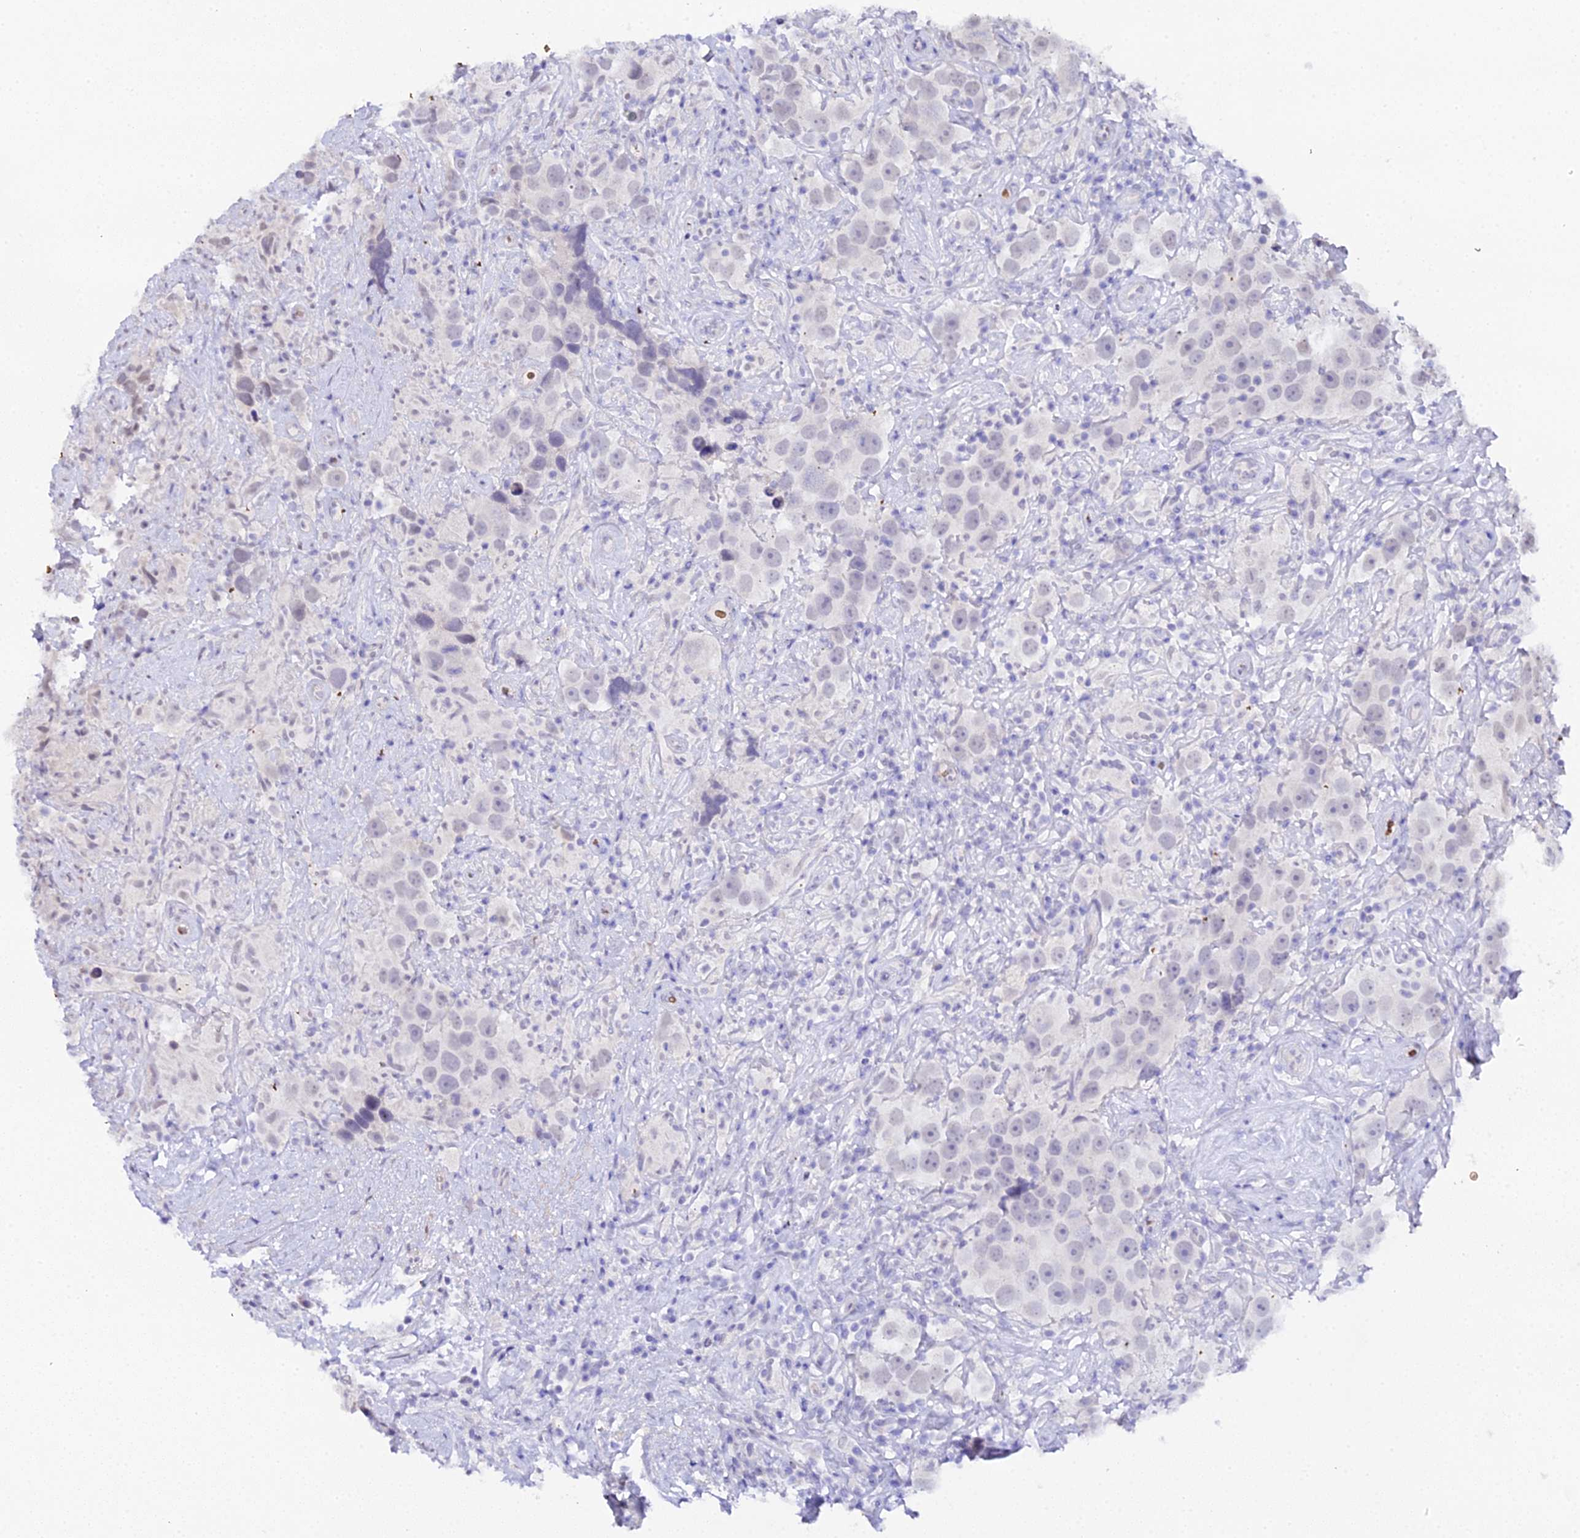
{"staining": {"intensity": "negative", "quantity": "none", "location": "none"}, "tissue": "testis cancer", "cell_type": "Tumor cells", "image_type": "cancer", "snomed": [{"axis": "morphology", "description": "Seminoma, NOS"}, {"axis": "topography", "description": "Testis"}], "caption": "IHC of human testis cancer (seminoma) displays no staining in tumor cells.", "gene": "CFAP45", "patient": {"sex": "male", "age": 49}}